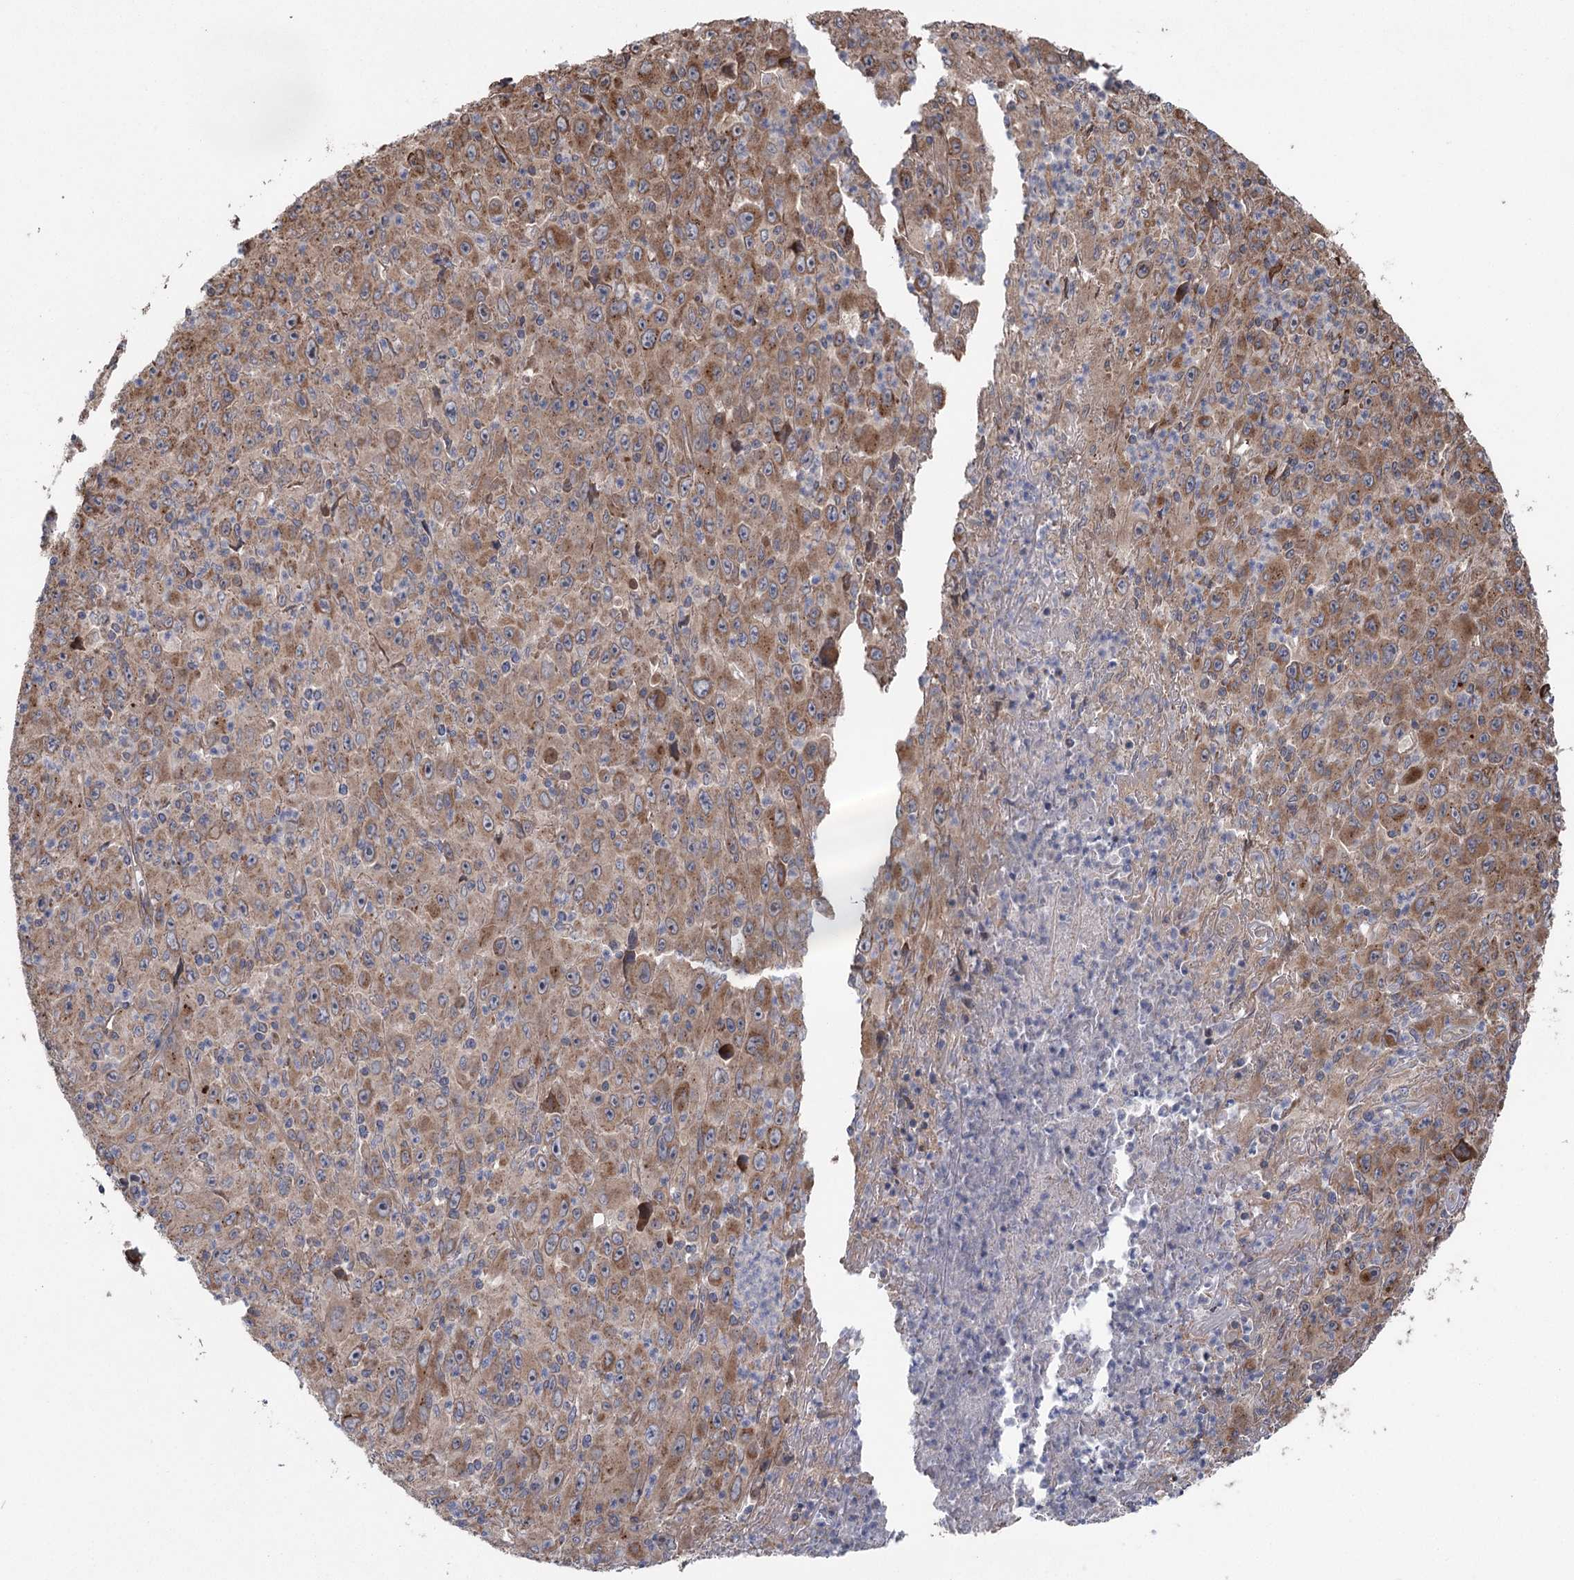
{"staining": {"intensity": "moderate", "quantity": ">75%", "location": "cytoplasmic/membranous"}, "tissue": "melanoma", "cell_type": "Tumor cells", "image_type": "cancer", "snomed": [{"axis": "morphology", "description": "Malignant melanoma, Metastatic site"}, {"axis": "topography", "description": "Skin"}], "caption": "Moderate cytoplasmic/membranous protein expression is appreciated in approximately >75% of tumor cells in melanoma.", "gene": "RWDD4", "patient": {"sex": "female", "age": 56}}